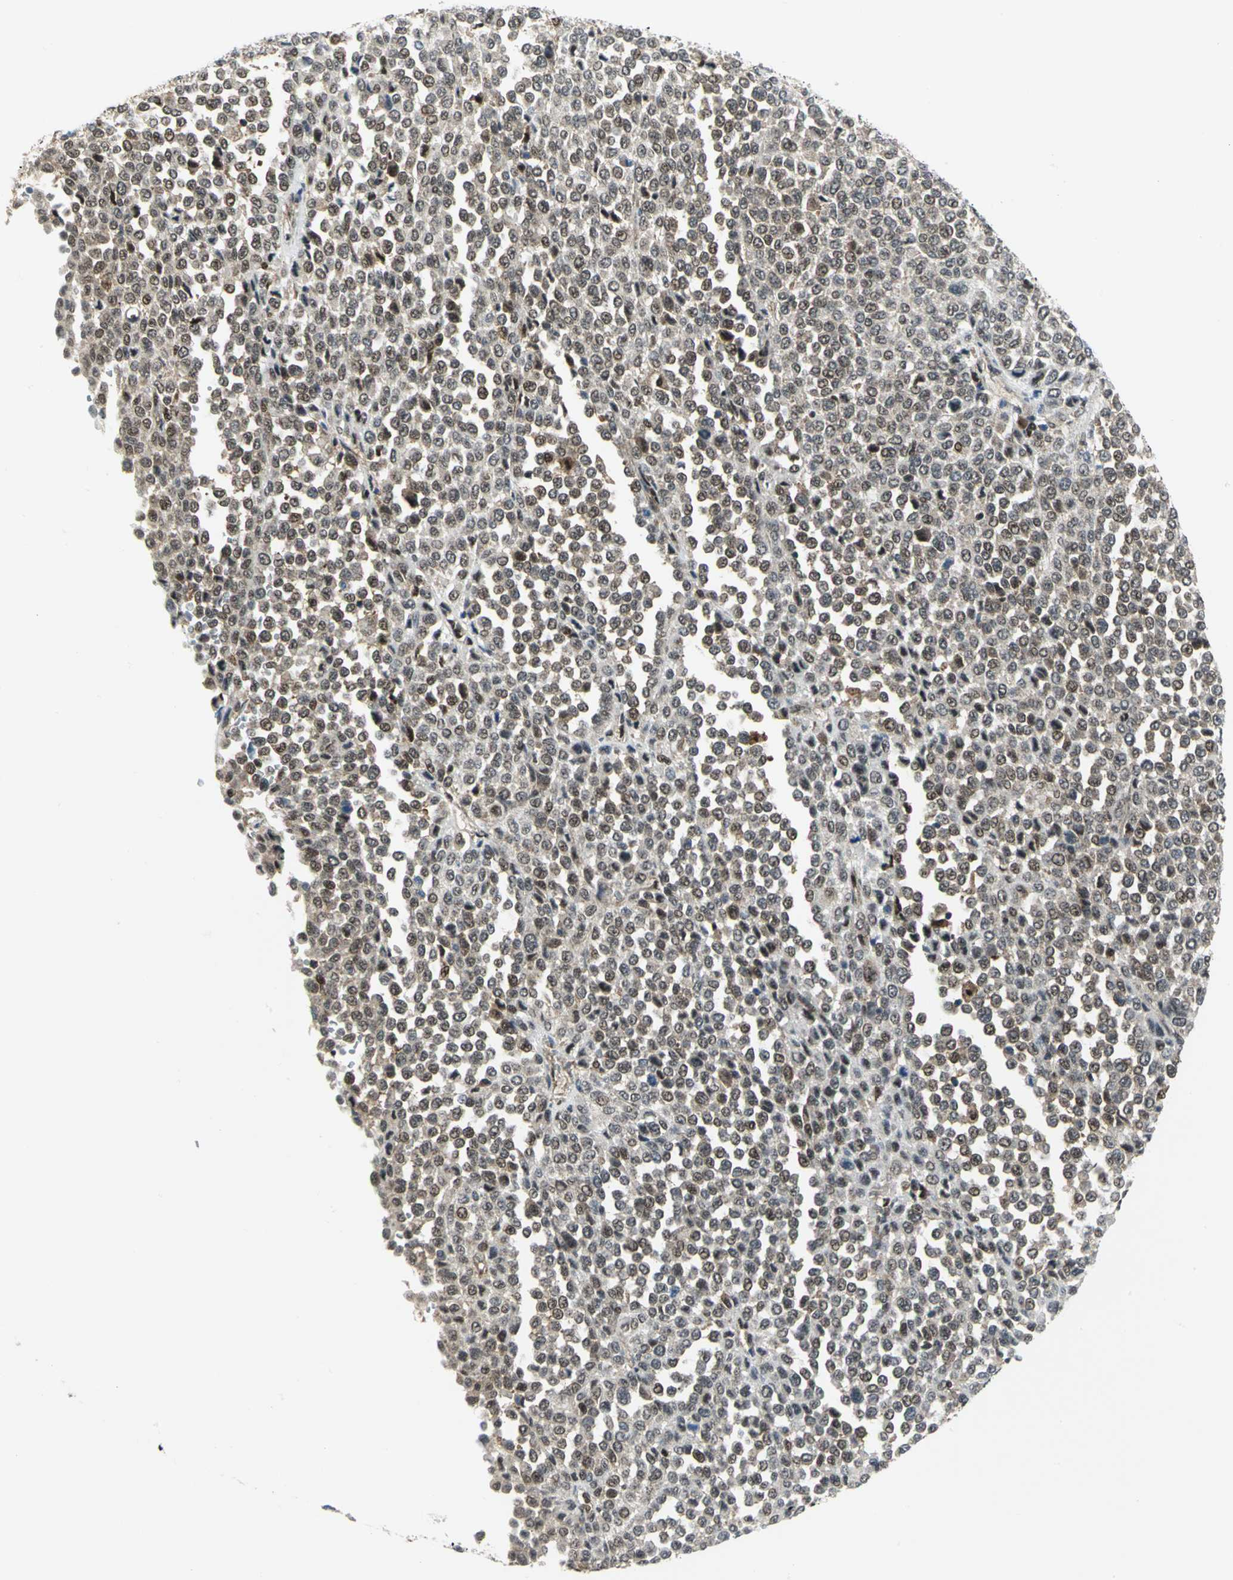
{"staining": {"intensity": "weak", "quantity": "25%-75%", "location": "nuclear"}, "tissue": "melanoma", "cell_type": "Tumor cells", "image_type": "cancer", "snomed": [{"axis": "morphology", "description": "Malignant melanoma, Metastatic site"}, {"axis": "topography", "description": "Pancreas"}], "caption": "Malignant melanoma (metastatic site) tissue reveals weak nuclear staining in approximately 25%-75% of tumor cells, visualized by immunohistochemistry.", "gene": "PSMA4", "patient": {"sex": "female", "age": 30}}